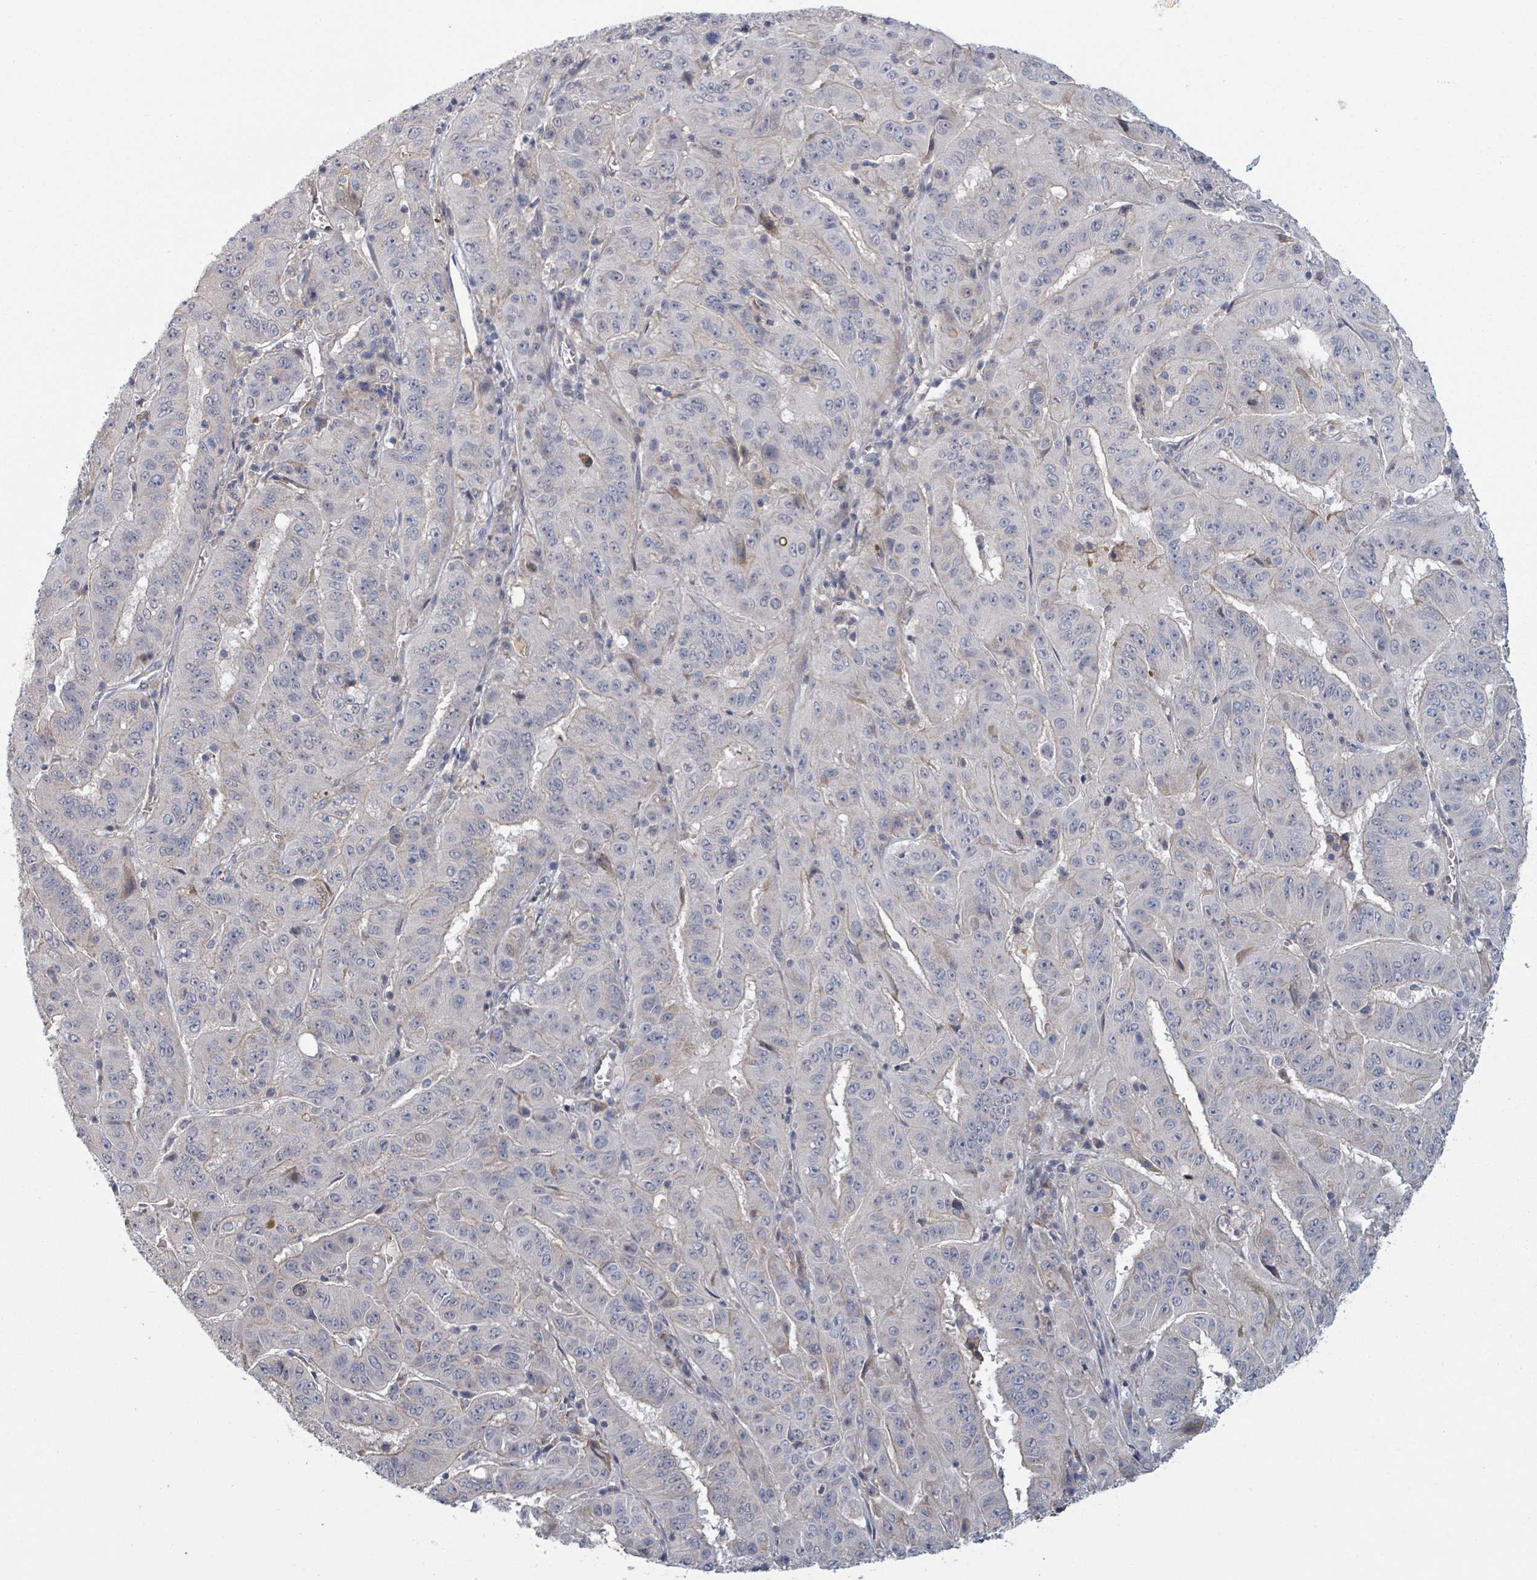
{"staining": {"intensity": "negative", "quantity": "none", "location": "none"}, "tissue": "pancreatic cancer", "cell_type": "Tumor cells", "image_type": "cancer", "snomed": [{"axis": "morphology", "description": "Adenocarcinoma, NOS"}, {"axis": "topography", "description": "Pancreas"}], "caption": "DAB immunohistochemical staining of pancreatic cancer demonstrates no significant positivity in tumor cells.", "gene": "GABBR1", "patient": {"sex": "male", "age": 63}}